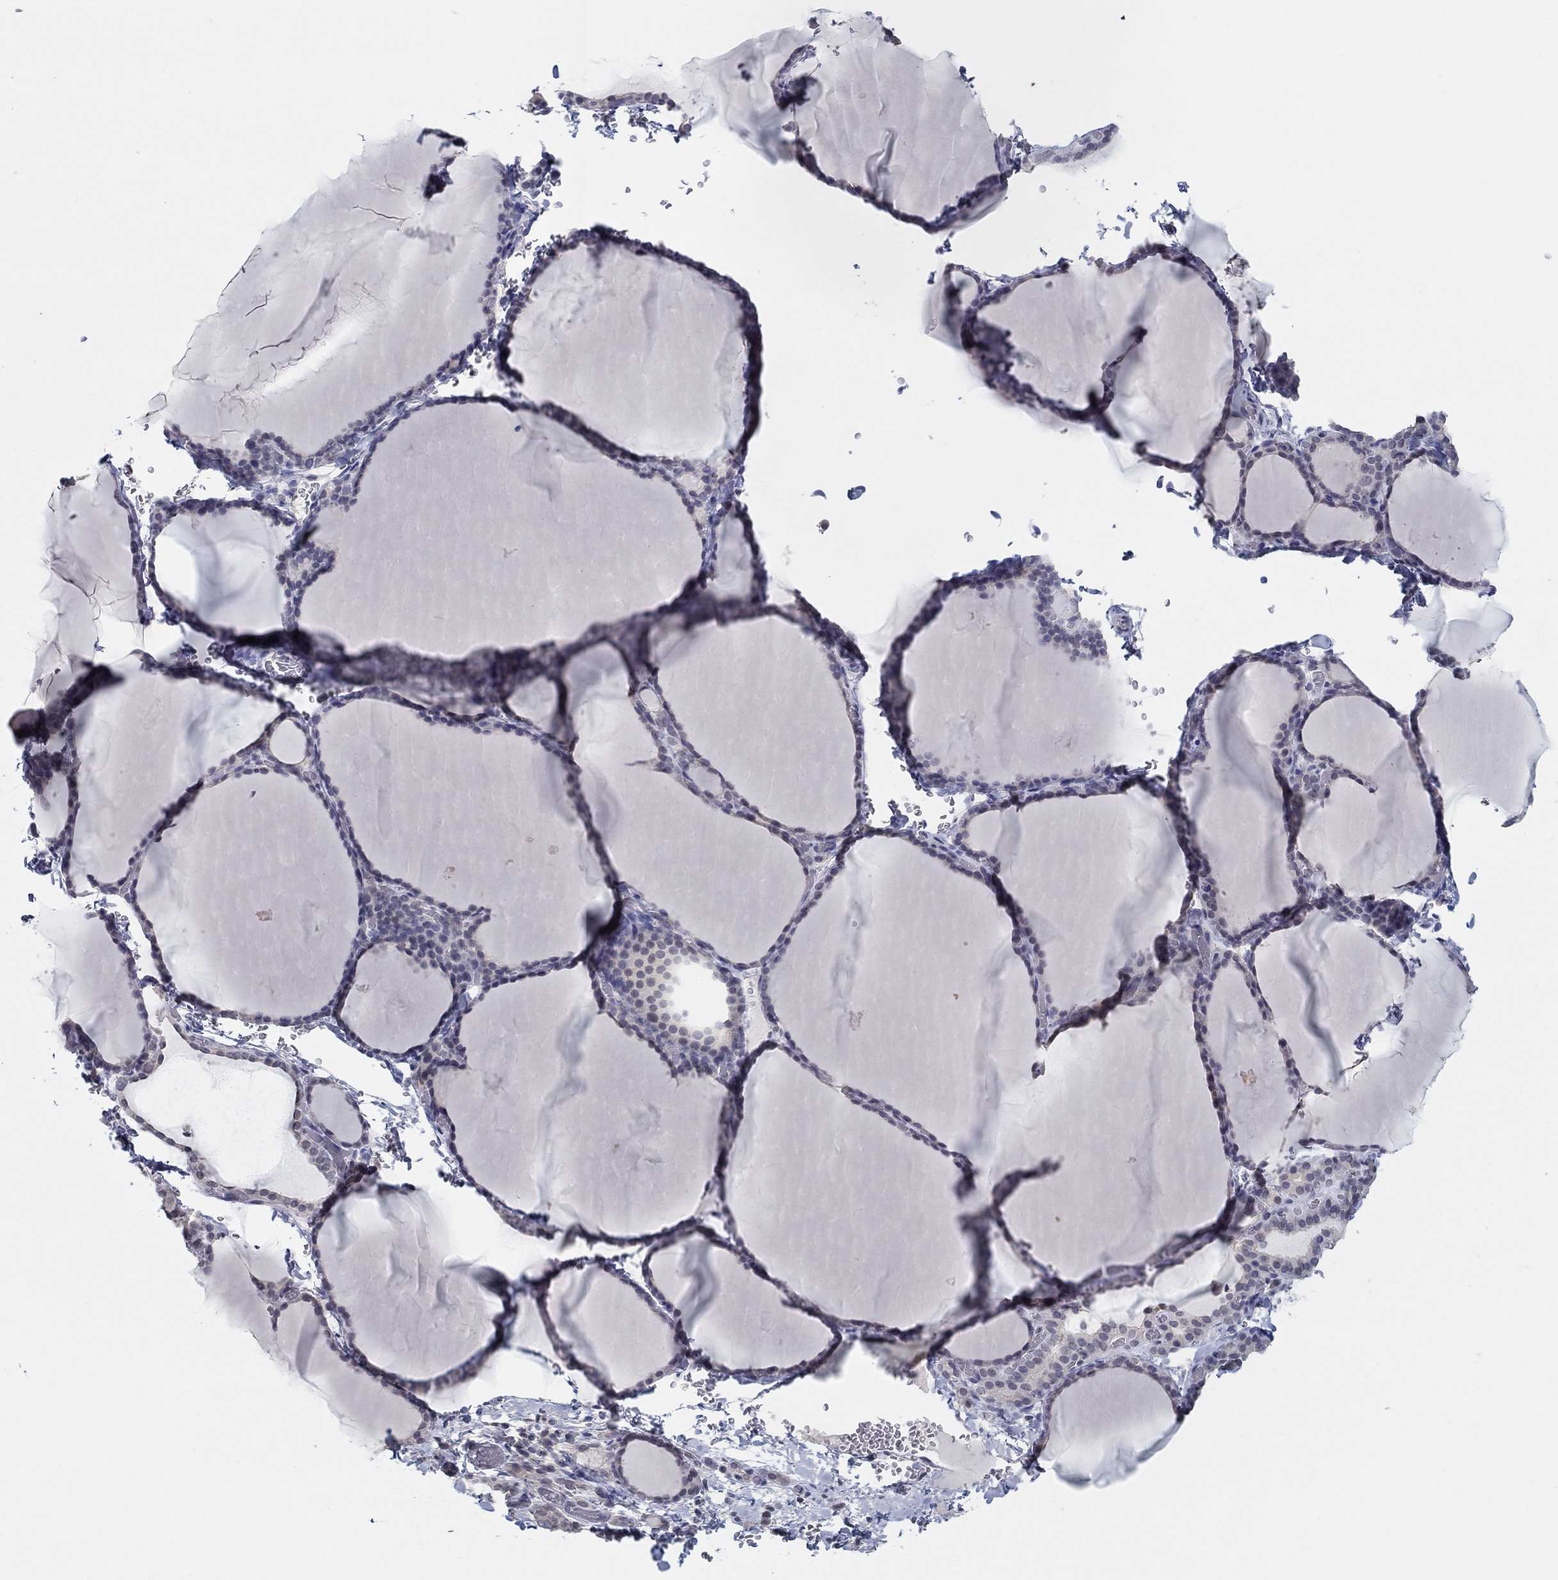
{"staining": {"intensity": "negative", "quantity": "none", "location": "none"}, "tissue": "thyroid gland", "cell_type": "Glandular cells", "image_type": "normal", "snomed": [{"axis": "morphology", "description": "Normal tissue, NOS"}, {"axis": "morphology", "description": "Hyperplasia, NOS"}, {"axis": "topography", "description": "Thyroid gland"}], "caption": "Immunohistochemistry histopathology image of benign thyroid gland: human thyroid gland stained with DAB (3,3'-diaminobenzidine) exhibits no significant protein positivity in glandular cells. (DAB (3,3'-diaminobenzidine) immunohistochemistry (IHC), high magnification).", "gene": "SLC22A2", "patient": {"sex": "female", "age": 27}}